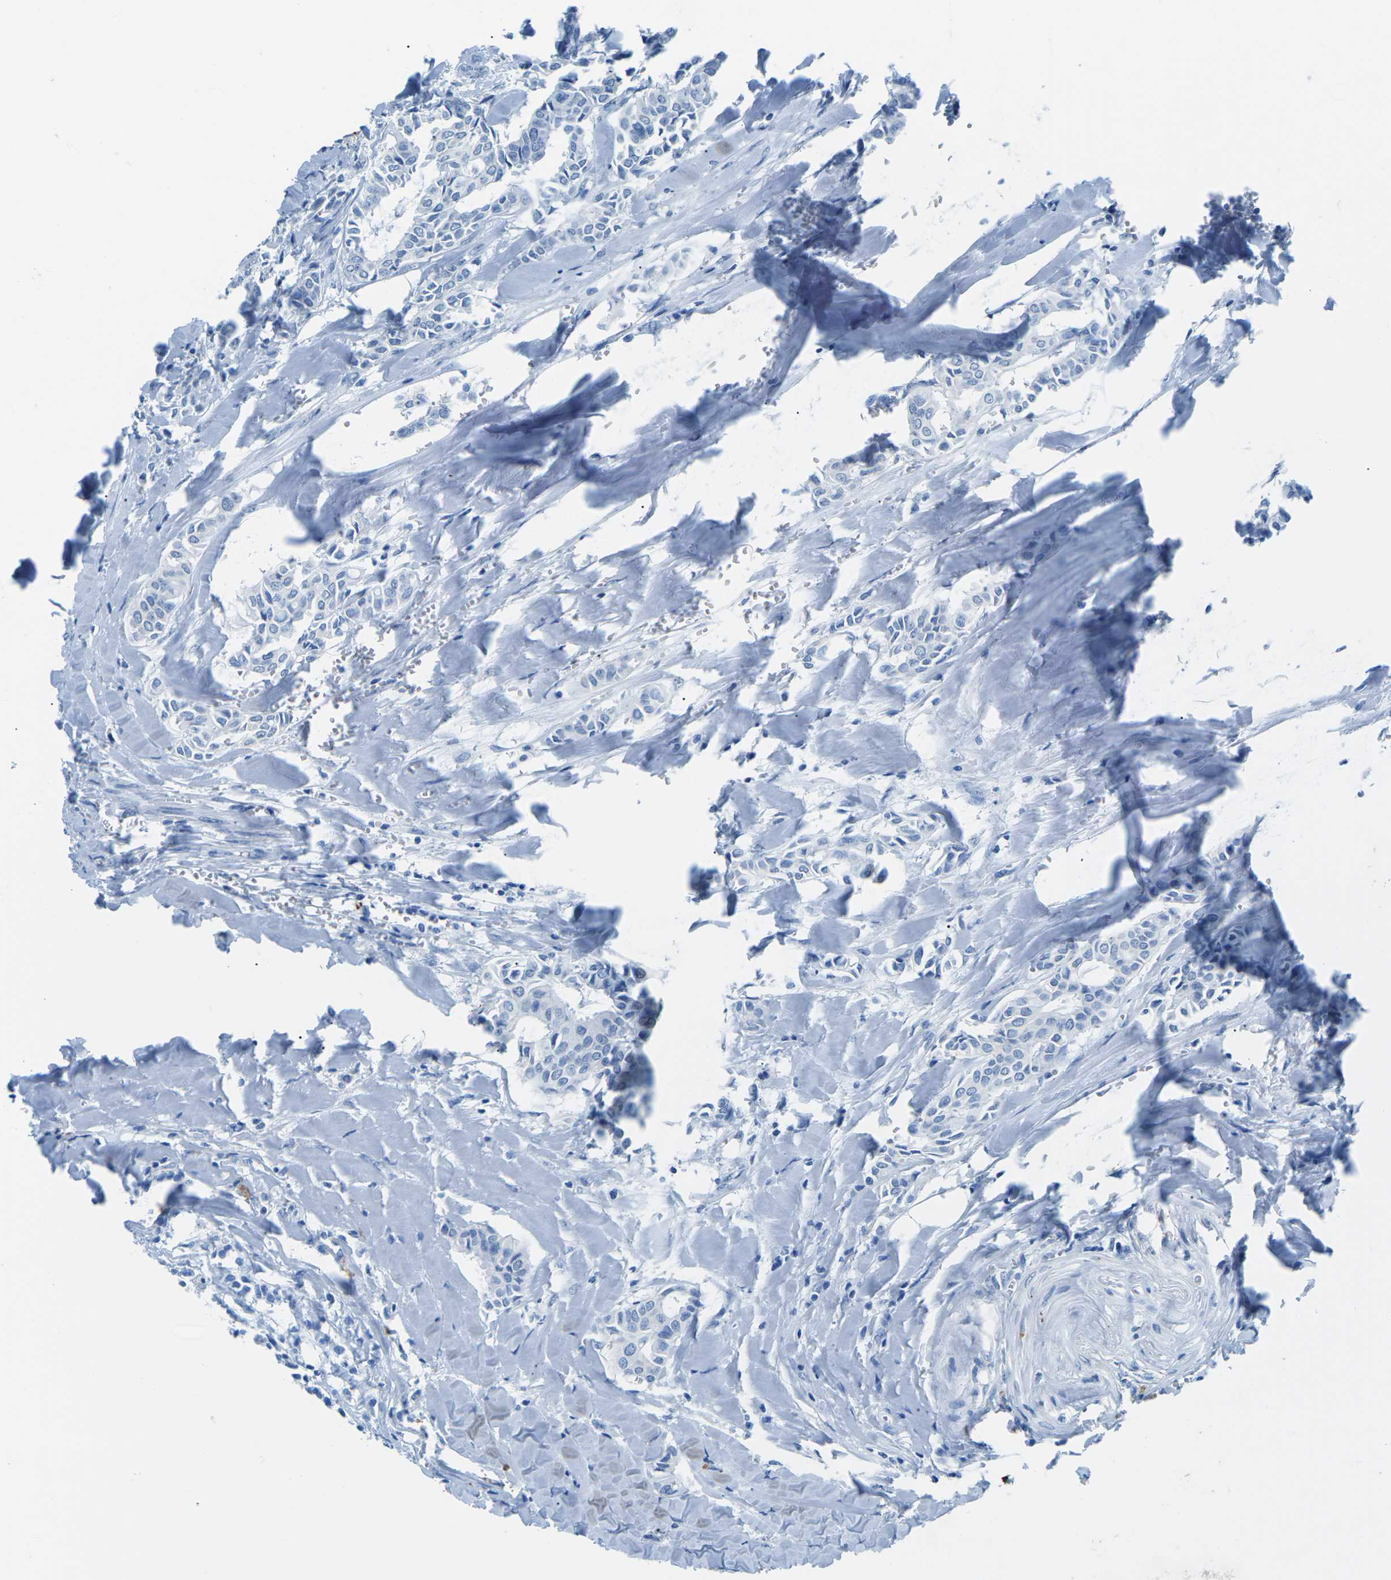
{"staining": {"intensity": "negative", "quantity": "none", "location": "none"}, "tissue": "head and neck cancer", "cell_type": "Tumor cells", "image_type": "cancer", "snomed": [{"axis": "morphology", "description": "Adenocarcinoma, NOS"}, {"axis": "topography", "description": "Salivary gland"}, {"axis": "topography", "description": "Head-Neck"}], "caption": "Immunohistochemistry (IHC) micrograph of adenocarcinoma (head and neck) stained for a protein (brown), which displays no positivity in tumor cells.", "gene": "MYH8", "patient": {"sex": "female", "age": 59}}